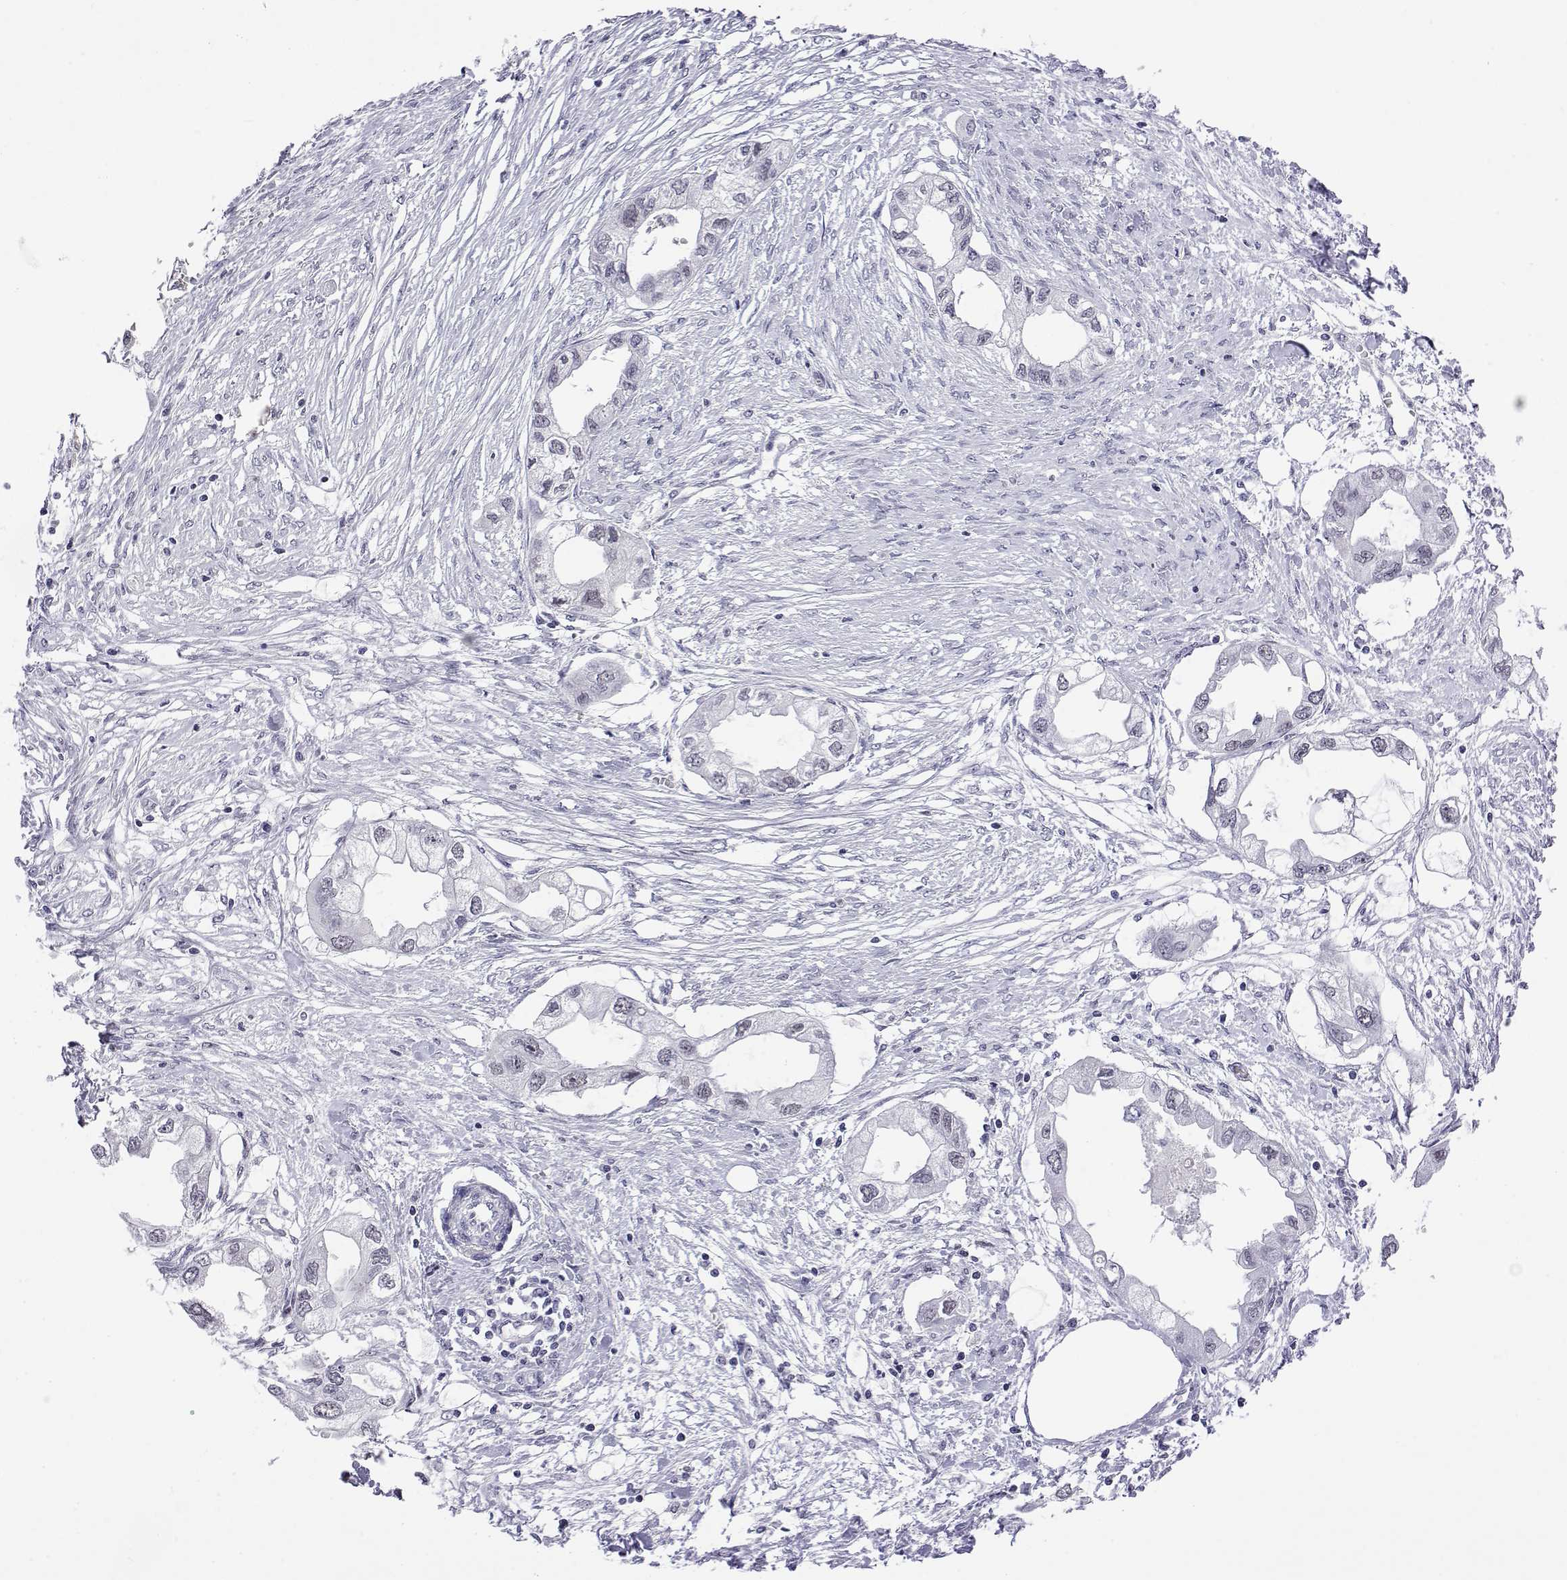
{"staining": {"intensity": "negative", "quantity": "none", "location": "none"}, "tissue": "endometrial cancer", "cell_type": "Tumor cells", "image_type": "cancer", "snomed": [{"axis": "morphology", "description": "Adenocarcinoma, NOS"}, {"axis": "morphology", "description": "Adenocarcinoma, metastatic, NOS"}, {"axis": "topography", "description": "Adipose tissue"}, {"axis": "topography", "description": "Endometrium"}], "caption": "IHC of endometrial cancer (metastatic adenocarcinoma) reveals no expression in tumor cells.", "gene": "POLDIP3", "patient": {"sex": "female", "age": 67}}